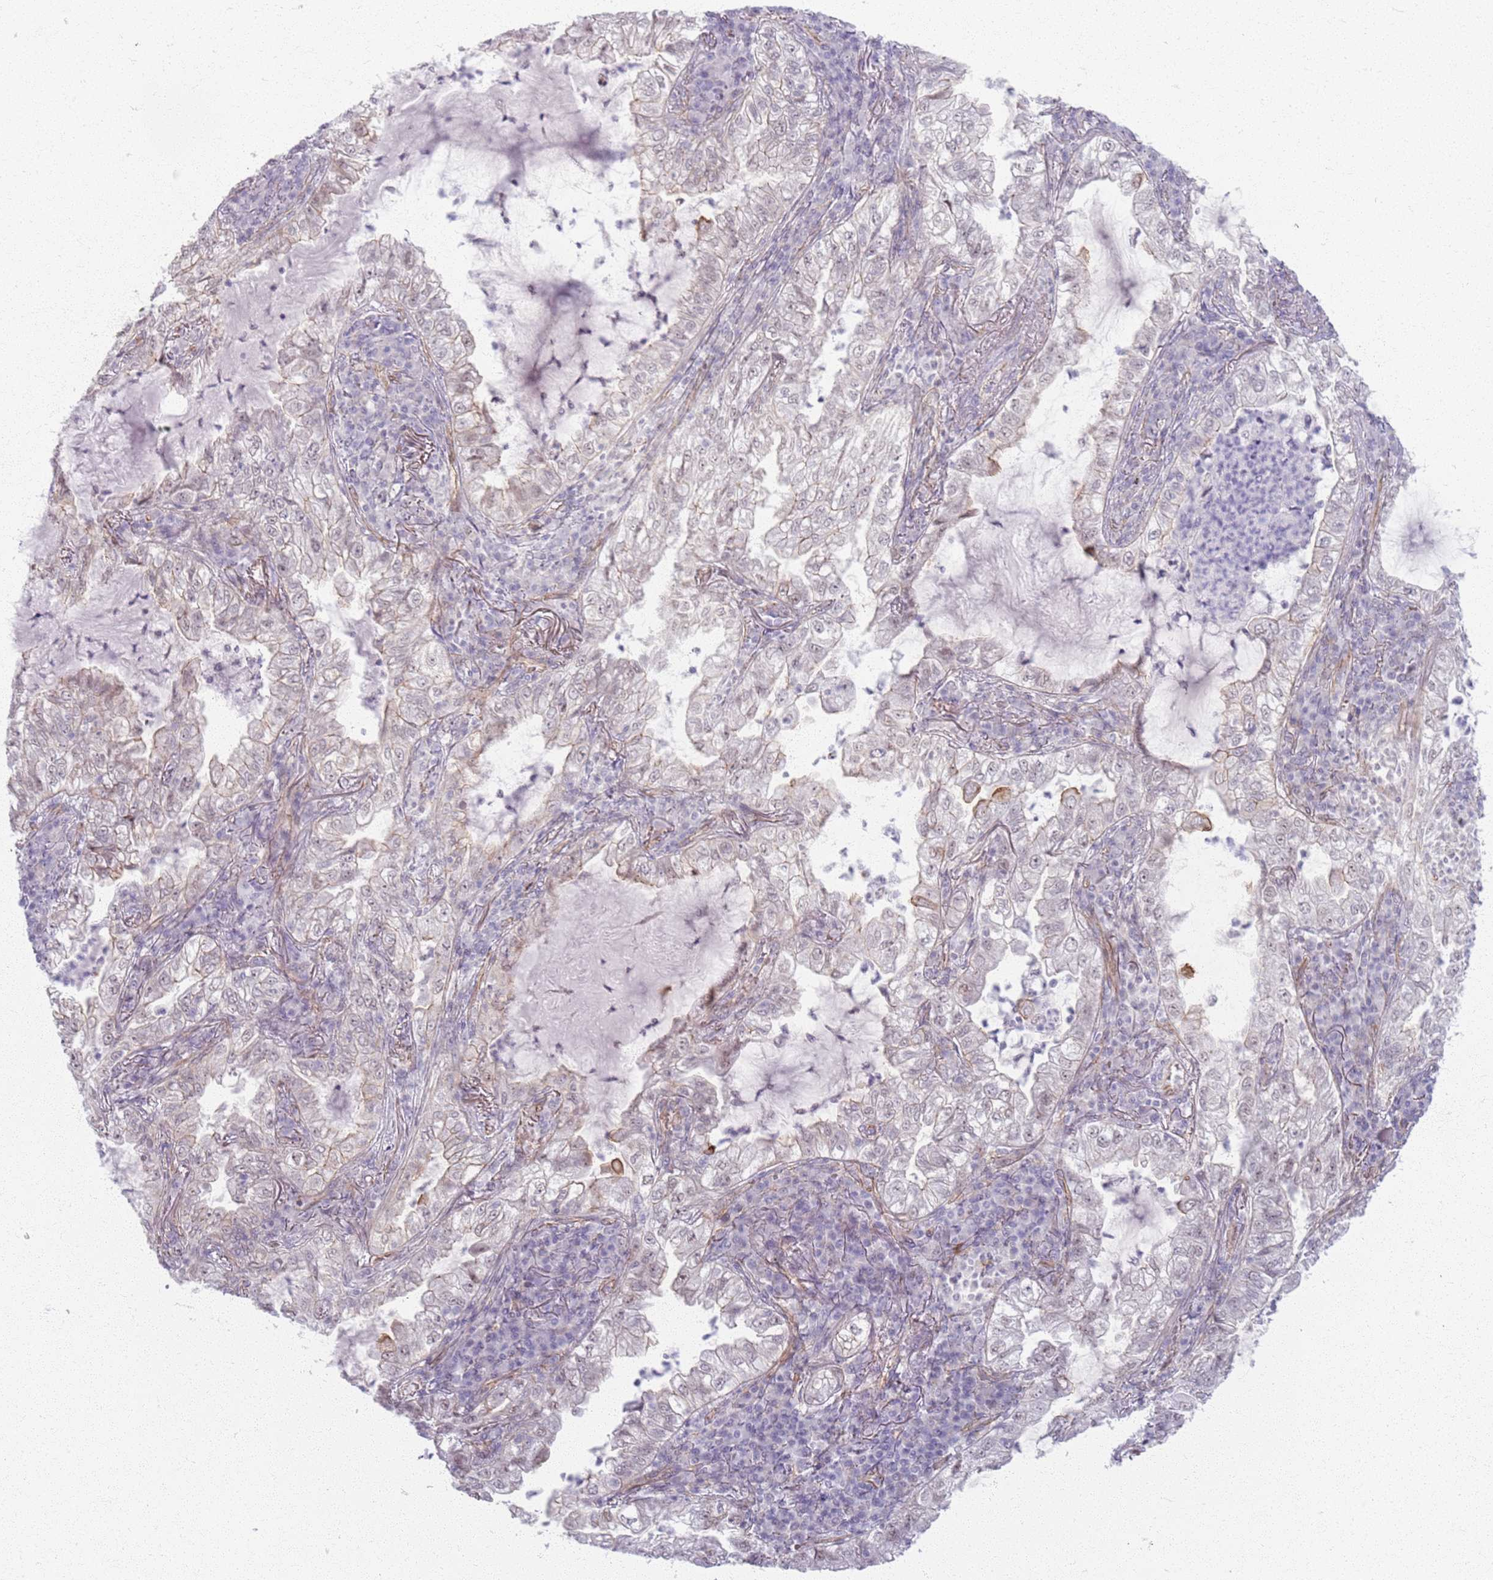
{"staining": {"intensity": "weak", "quantity": "25%-75%", "location": "cytoplasmic/membranous"}, "tissue": "lung cancer", "cell_type": "Tumor cells", "image_type": "cancer", "snomed": [{"axis": "morphology", "description": "Adenocarcinoma, NOS"}, {"axis": "topography", "description": "Lung"}], "caption": "Immunohistochemical staining of lung adenocarcinoma reveals low levels of weak cytoplasmic/membranous positivity in about 25%-75% of tumor cells.", "gene": "KCNA5", "patient": {"sex": "female", "age": 73}}